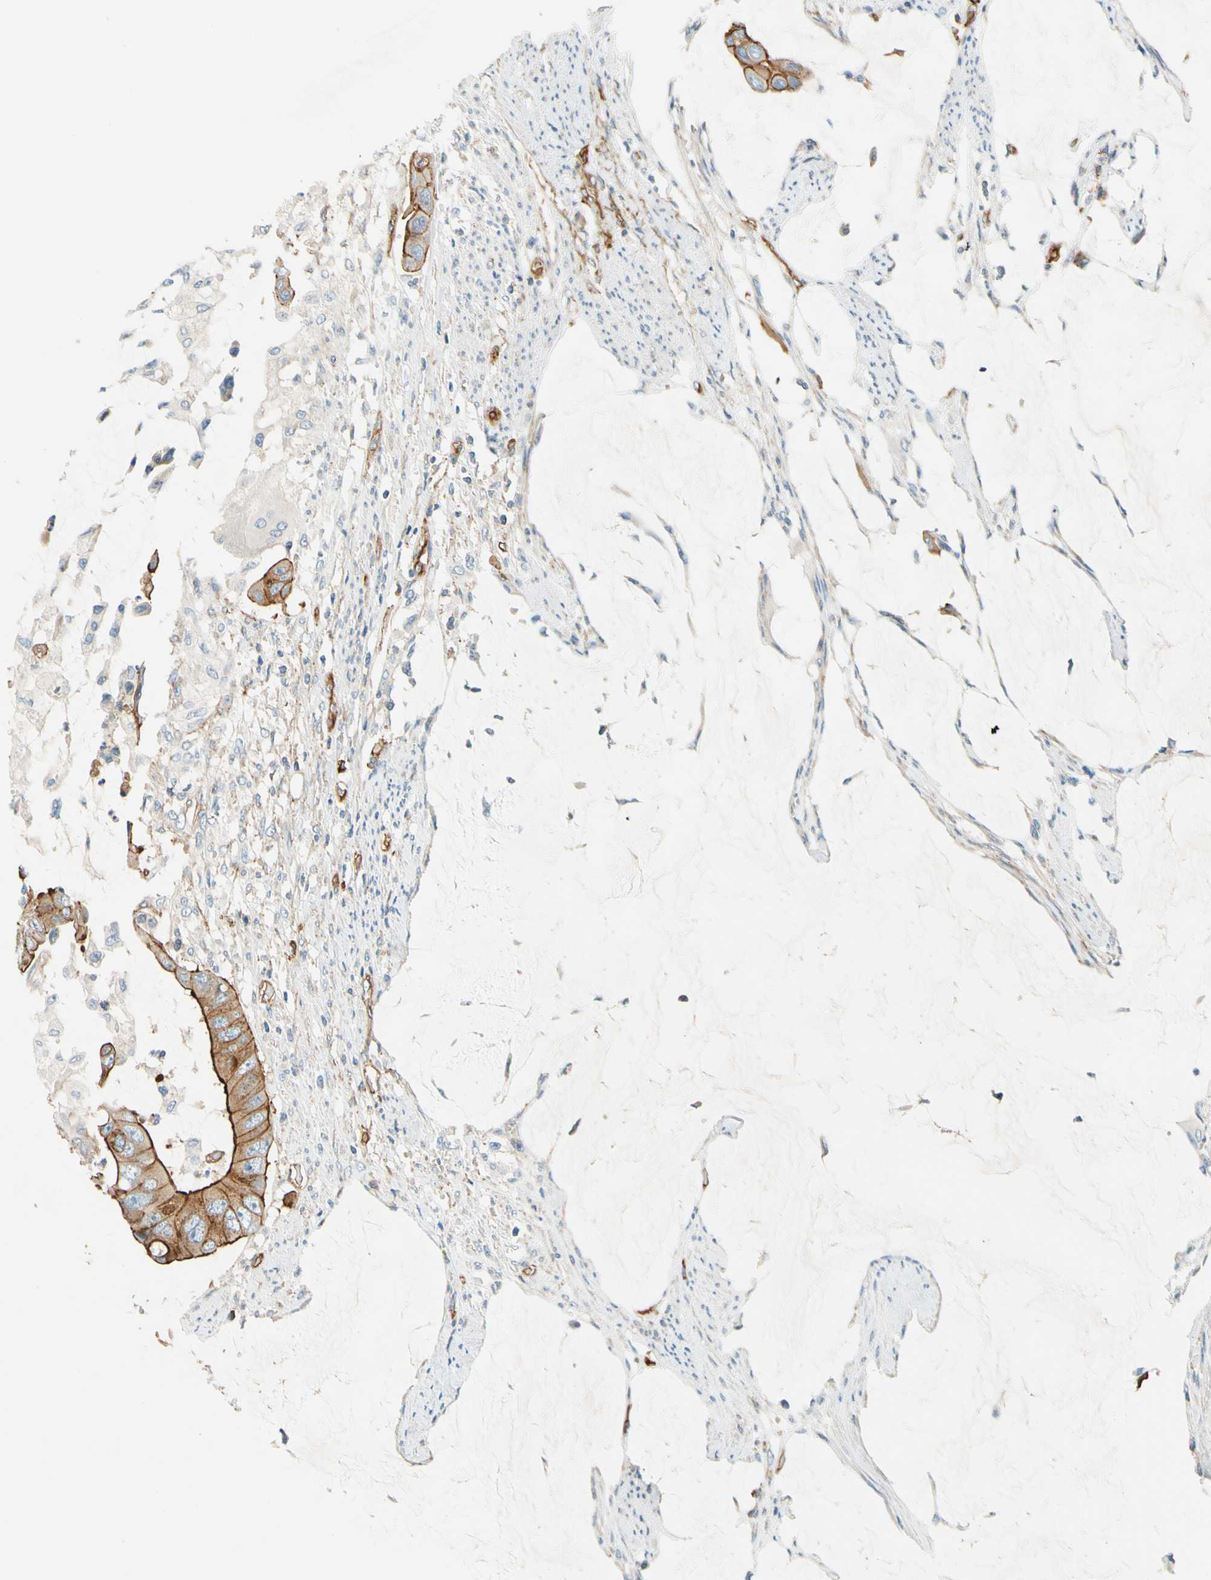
{"staining": {"intensity": "moderate", "quantity": ">75%", "location": "cytoplasmic/membranous"}, "tissue": "colorectal cancer", "cell_type": "Tumor cells", "image_type": "cancer", "snomed": [{"axis": "morphology", "description": "Adenocarcinoma, NOS"}, {"axis": "topography", "description": "Rectum"}], "caption": "Protein analysis of adenocarcinoma (colorectal) tissue displays moderate cytoplasmic/membranous positivity in about >75% of tumor cells.", "gene": "SPTAN1", "patient": {"sex": "female", "age": 77}}